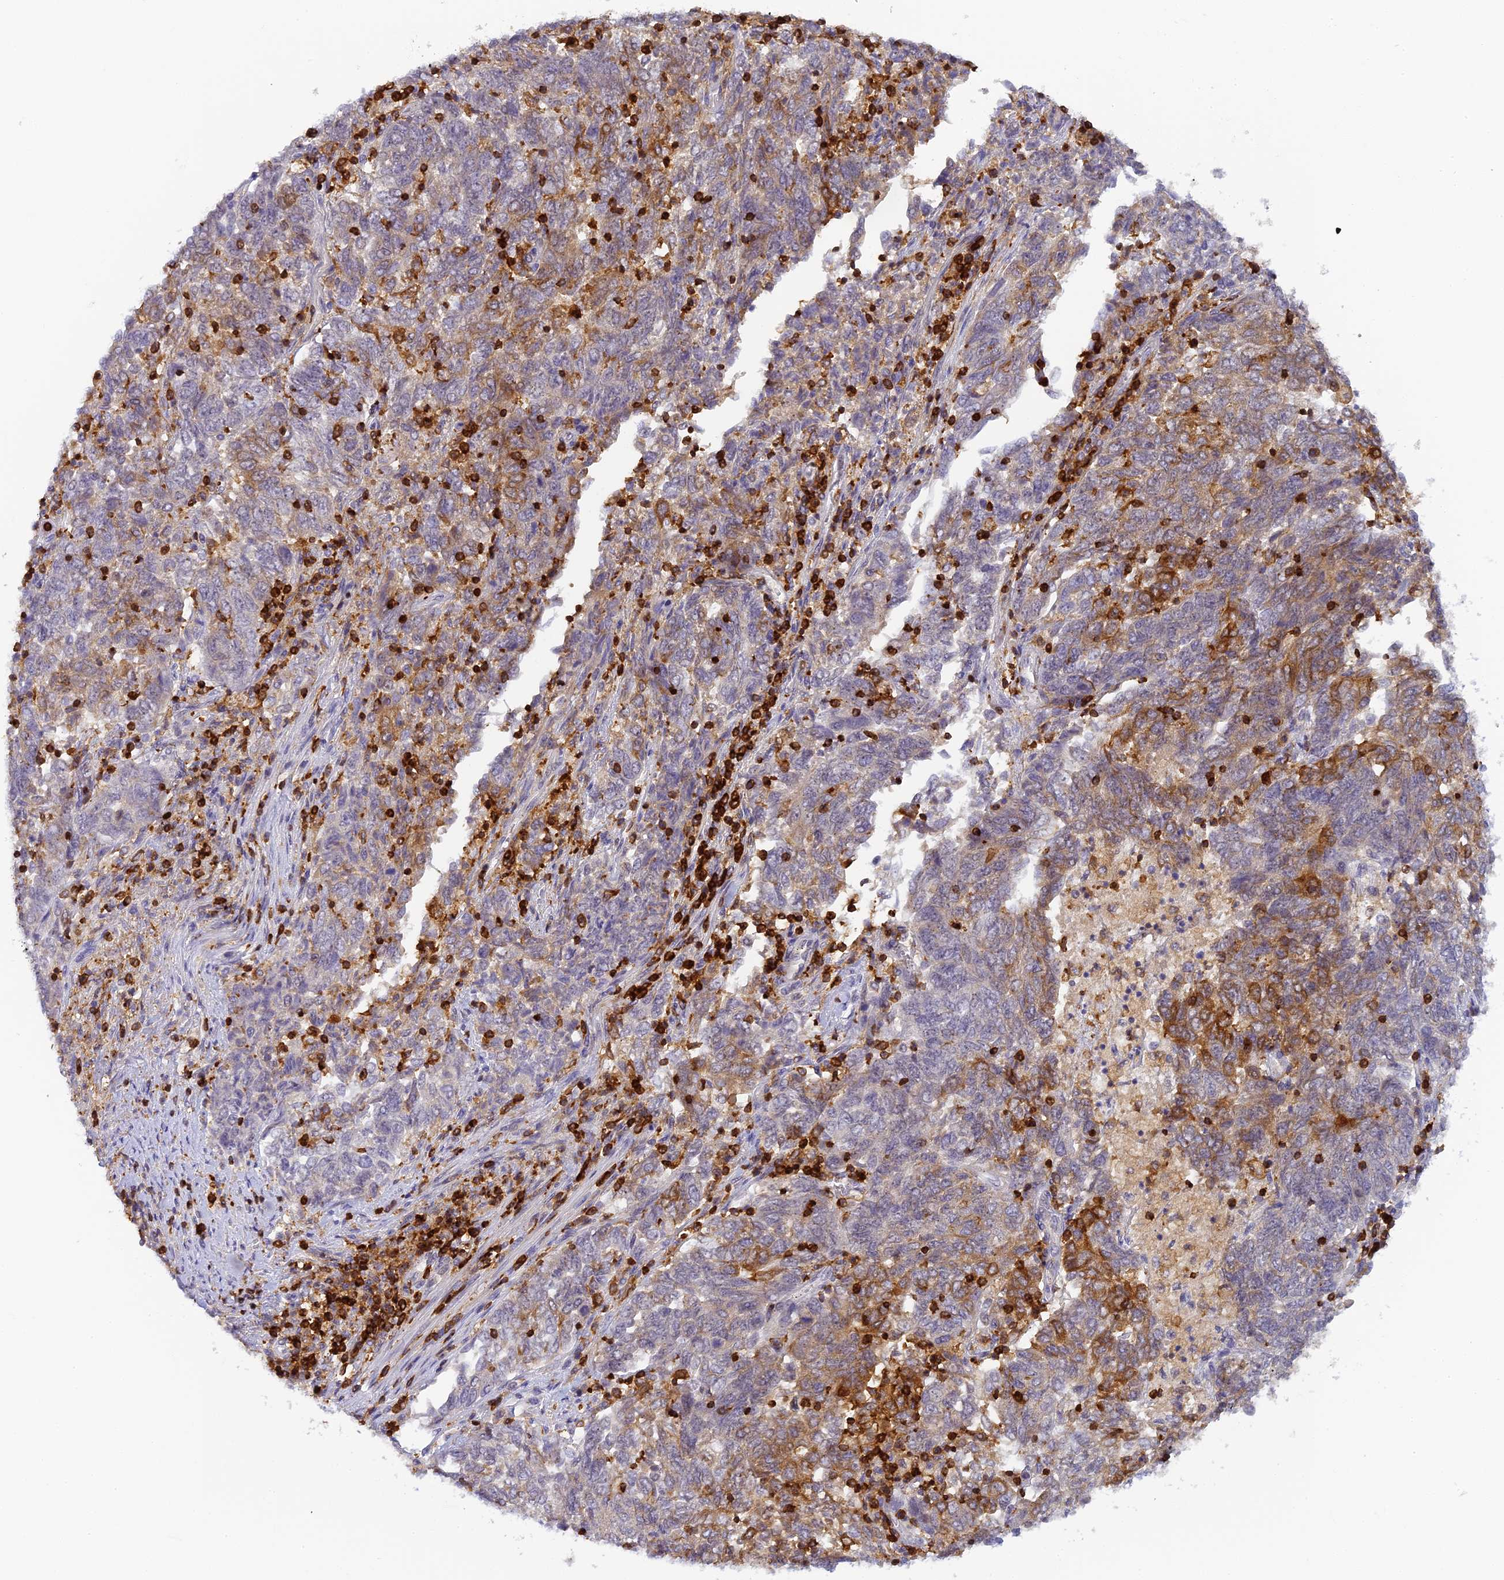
{"staining": {"intensity": "moderate", "quantity": "<25%", "location": "cytoplasmic/membranous"}, "tissue": "endometrial cancer", "cell_type": "Tumor cells", "image_type": "cancer", "snomed": [{"axis": "morphology", "description": "Adenocarcinoma, NOS"}, {"axis": "topography", "description": "Endometrium"}], "caption": "Immunohistochemical staining of human endometrial cancer (adenocarcinoma) exhibits low levels of moderate cytoplasmic/membranous staining in about <25% of tumor cells.", "gene": "FYB1", "patient": {"sex": "female", "age": 80}}